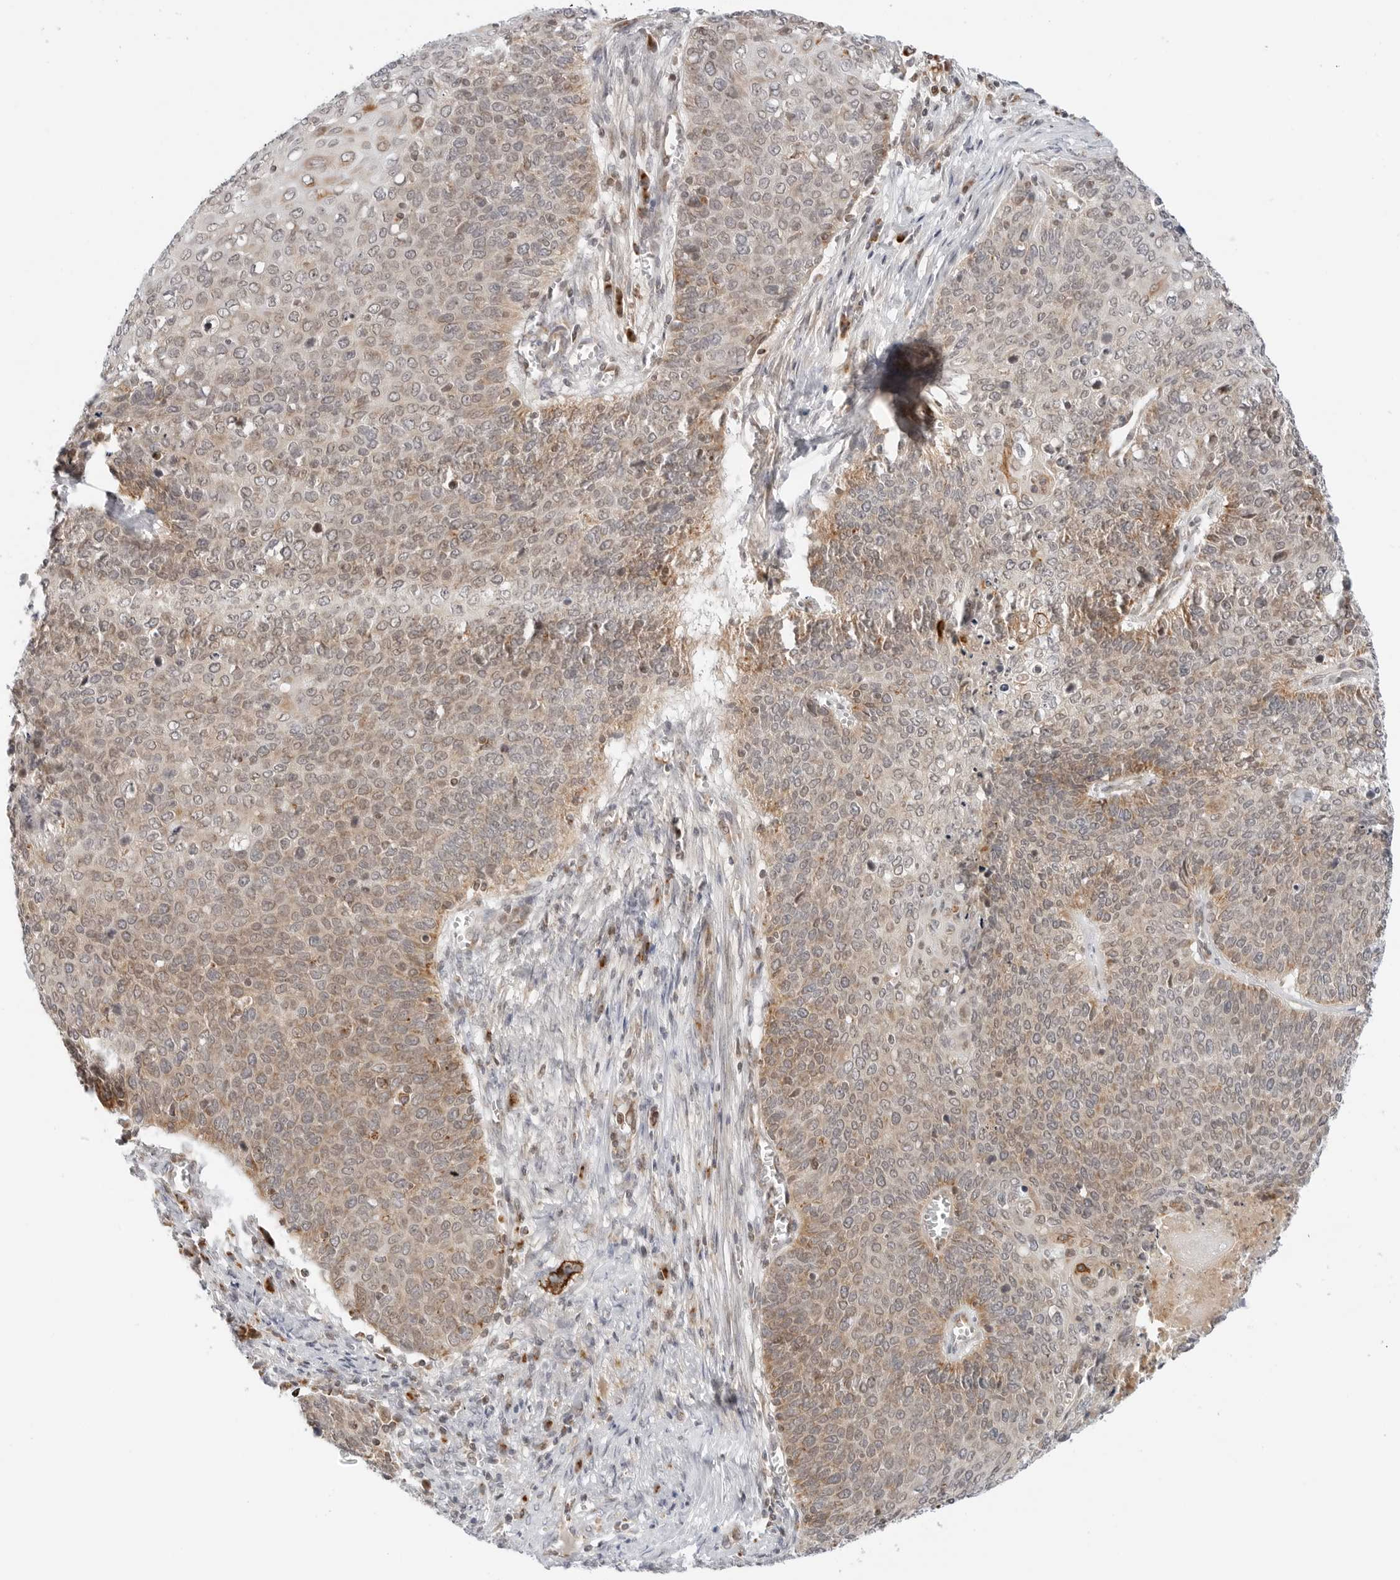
{"staining": {"intensity": "weak", "quantity": ">75%", "location": "cytoplasmic/membranous"}, "tissue": "cervical cancer", "cell_type": "Tumor cells", "image_type": "cancer", "snomed": [{"axis": "morphology", "description": "Squamous cell carcinoma, NOS"}, {"axis": "topography", "description": "Cervix"}], "caption": "Cervical cancer (squamous cell carcinoma) was stained to show a protein in brown. There is low levels of weak cytoplasmic/membranous positivity in approximately >75% of tumor cells.", "gene": "DYRK4", "patient": {"sex": "female", "age": 39}}